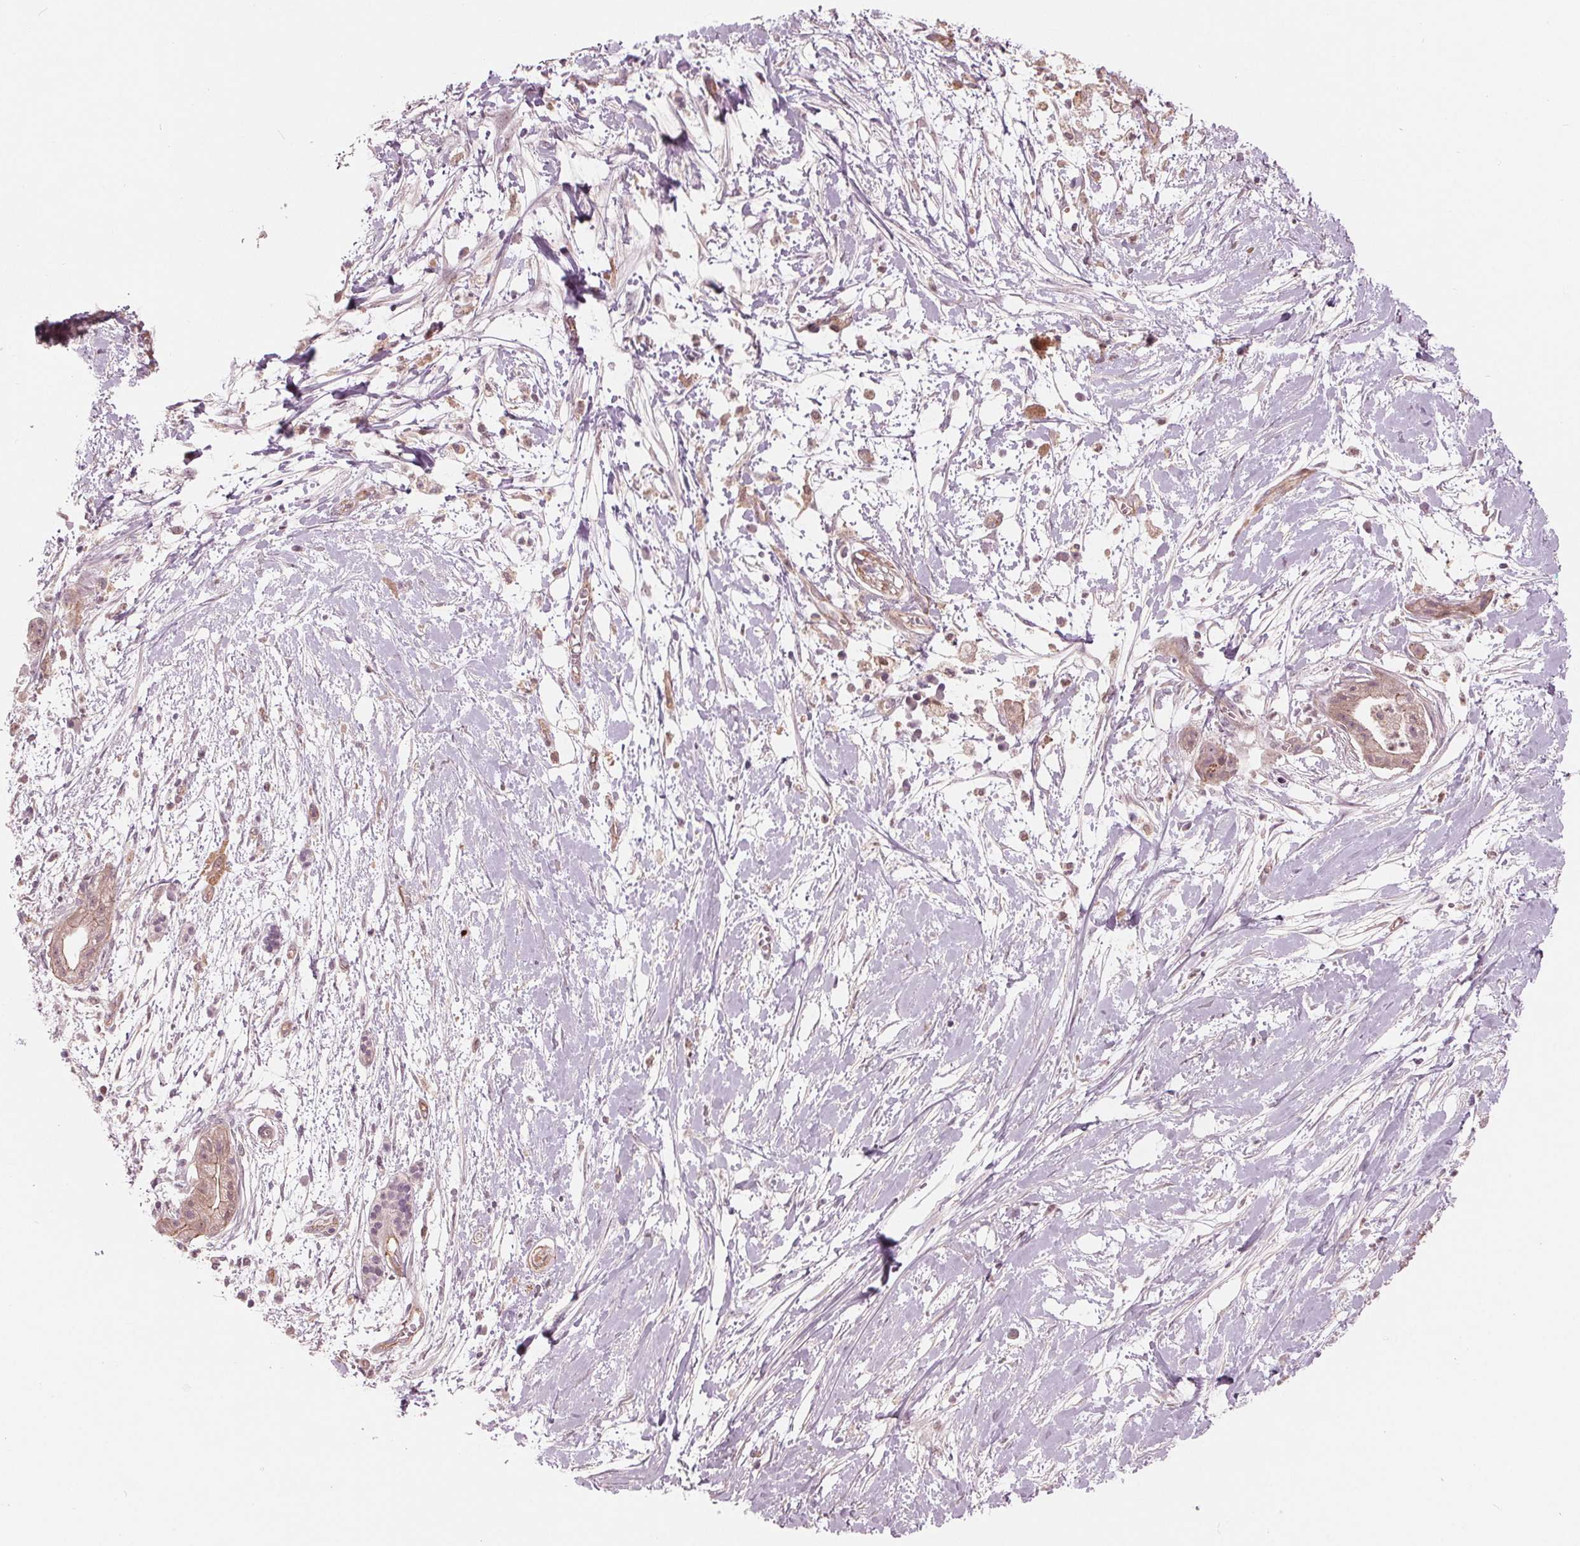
{"staining": {"intensity": "weak", "quantity": ">75%", "location": "cytoplasmic/membranous"}, "tissue": "pancreatic cancer", "cell_type": "Tumor cells", "image_type": "cancer", "snomed": [{"axis": "morphology", "description": "Normal tissue, NOS"}, {"axis": "morphology", "description": "Adenocarcinoma, NOS"}, {"axis": "topography", "description": "Lymph node"}, {"axis": "topography", "description": "Pancreas"}], "caption": "Tumor cells display low levels of weak cytoplasmic/membranous staining in approximately >75% of cells in human pancreatic adenocarcinoma.", "gene": "TXNIP", "patient": {"sex": "female", "age": 58}}